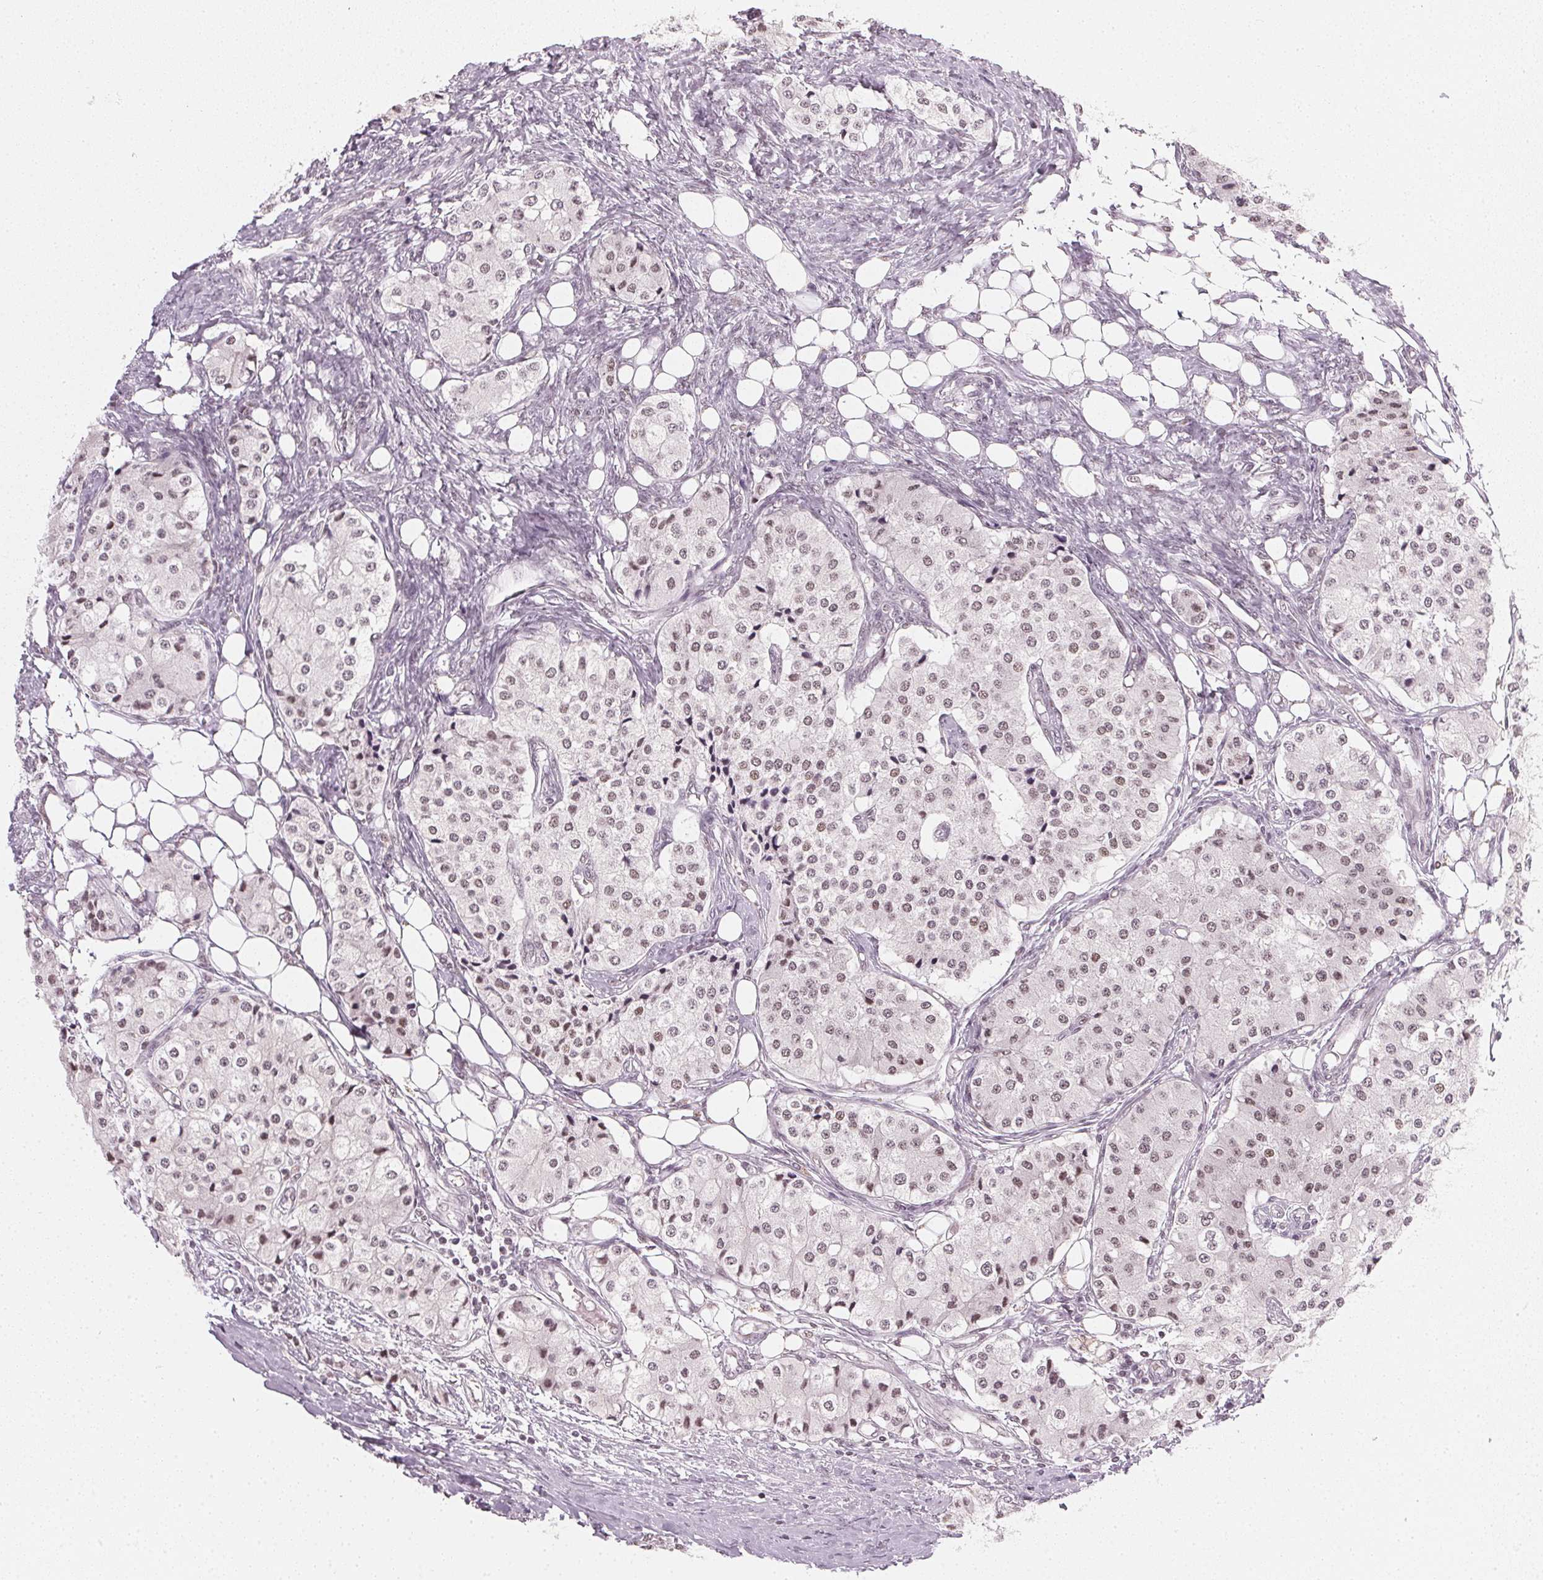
{"staining": {"intensity": "weak", "quantity": ">75%", "location": "nuclear"}, "tissue": "carcinoid", "cell_type": "Tumor cells", "image_type": "cancer", "snomed": [{"axis": "morphology", "description": "Carcinoid, malignant, NOS"}, {"axis": "topography", "description": "Colon"}], "caption": "Brown immunohistochemical staining in malignant carcinoid reveals weak nuclear positivity in approximately >75% of tumor cells. (DAB IHC with brightfield microscopy, high magnification).", "gene": "DNAJC6", "patient": {"sex": "female", "age": 52}}